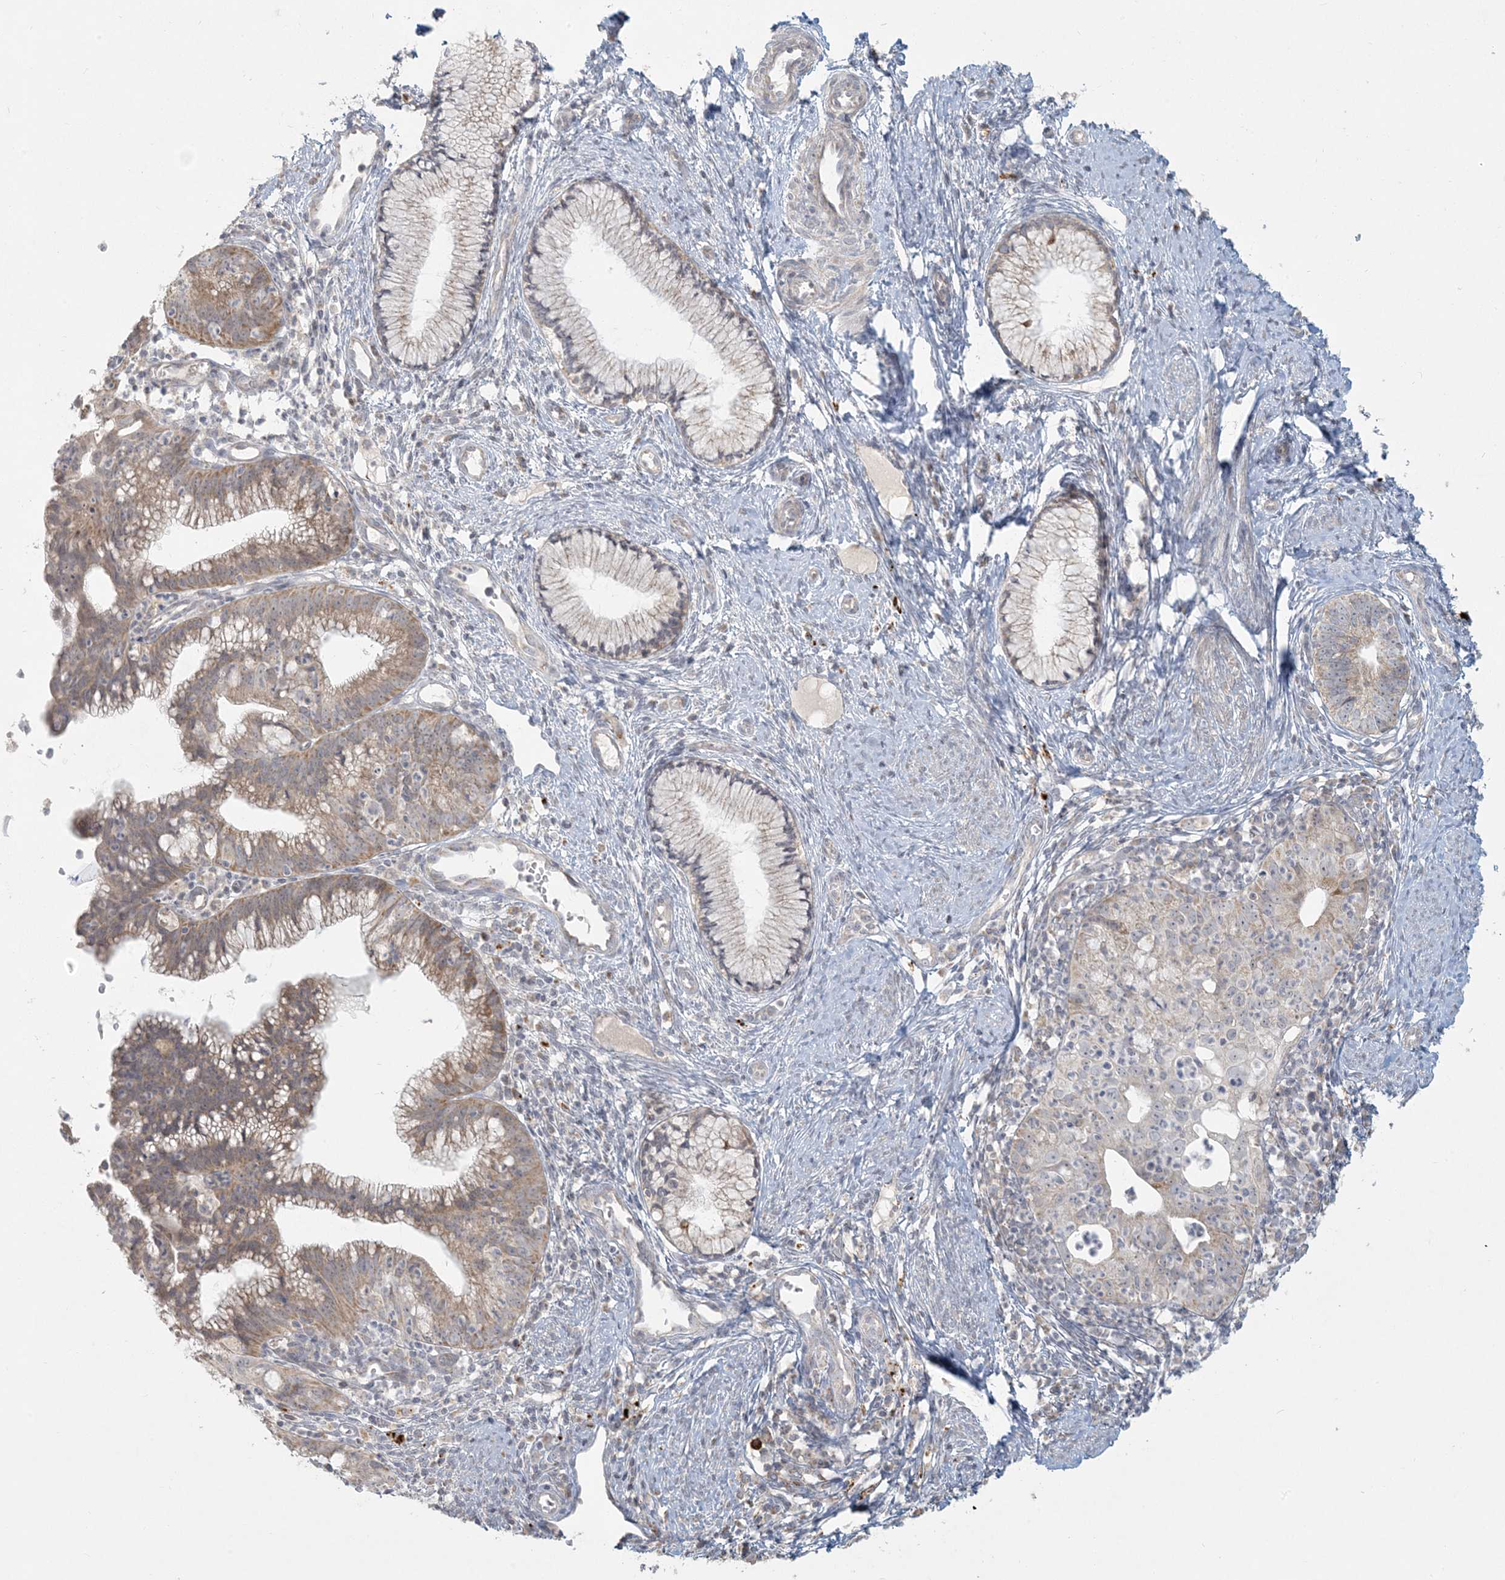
{"staining": {"intensity": "moderate", "quantity": ">75%", "location": "cytoplasmic/membranous"}, "tissue": "cervical cancer", "cell_type": "Tumor cells", "image_type": "cancer", "snomed": [{"axis": "morphology", "description": "Adenocarcinoma, NOS"}, {"axis": "topography", "description": "Cervix"}], "caption": "Human cervical cancer (adenocarcinoma) stained for a protein (brown) reveals moderate cytoplasmic/membranous positive staining in about >75% of tumor cells.", "gene": "MCAT", "patient": {"sex": "female", "age": 36}}